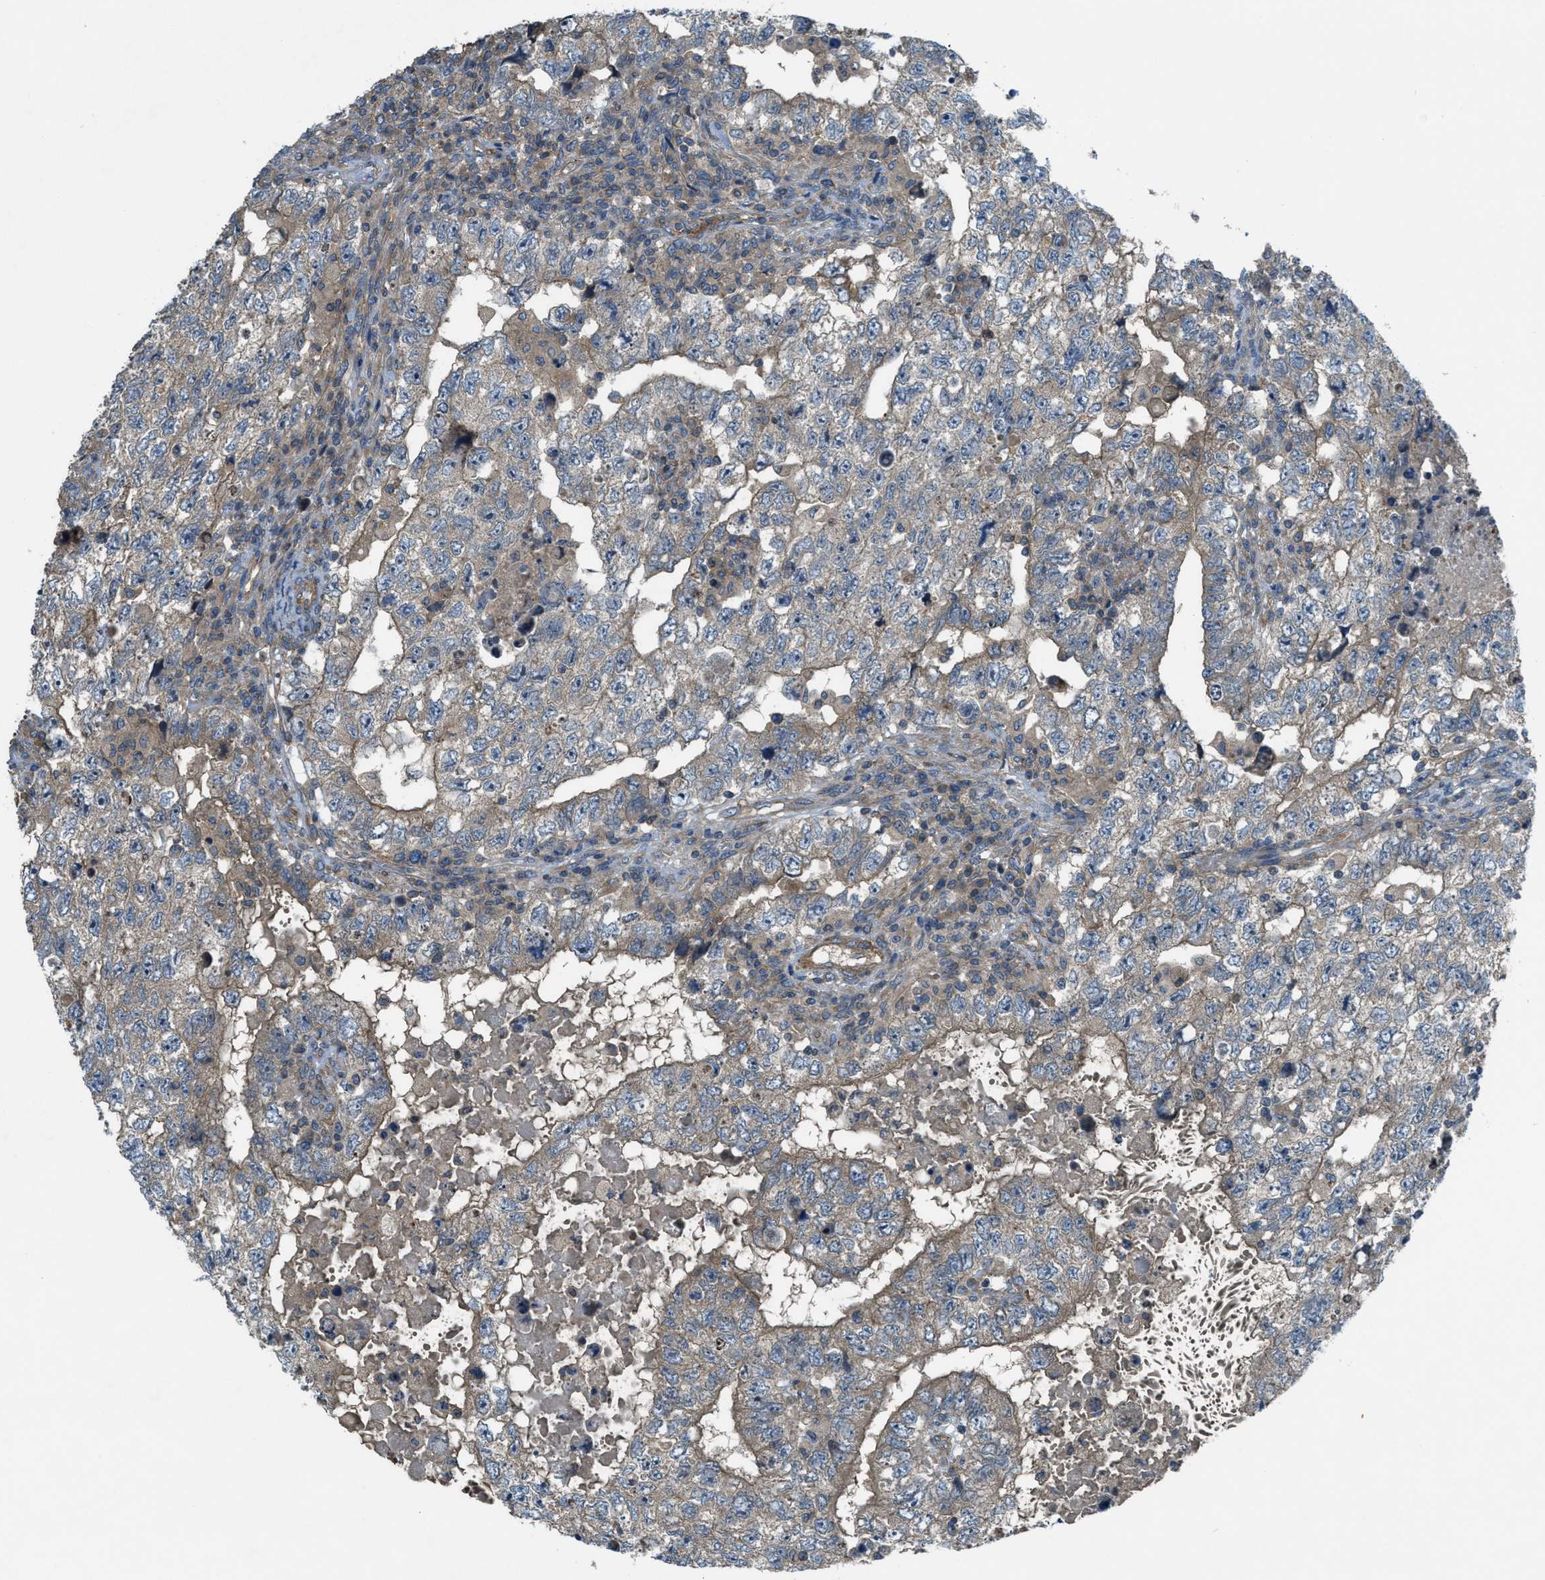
{"staining": {"intensity": "weak", "quantity": ">75%", "location": "cytoplasmic/membranous"}, "tissue": "testis cancer", "cell_type": "Tumor cells", "image_type": "cancer", "snomed": [{"axis": "morphology", "description": "Carcinoma, Embryonal, NOS"}, {"axis": "topography", "description": "Testis"}], "caption": "Immunohistochemical staining of human testis cancer (embryonal carcinoma) demonstrates low levels of weak cytoplasmic/membranous staining in about >75% of tumor cells. The staining is performed using DAB brown chromogen to label protein expression. The nuclei are counter-stained blue using hematoxylin.", "gene": "VEZT", "patient": {"sex": "male", "age": 36}}